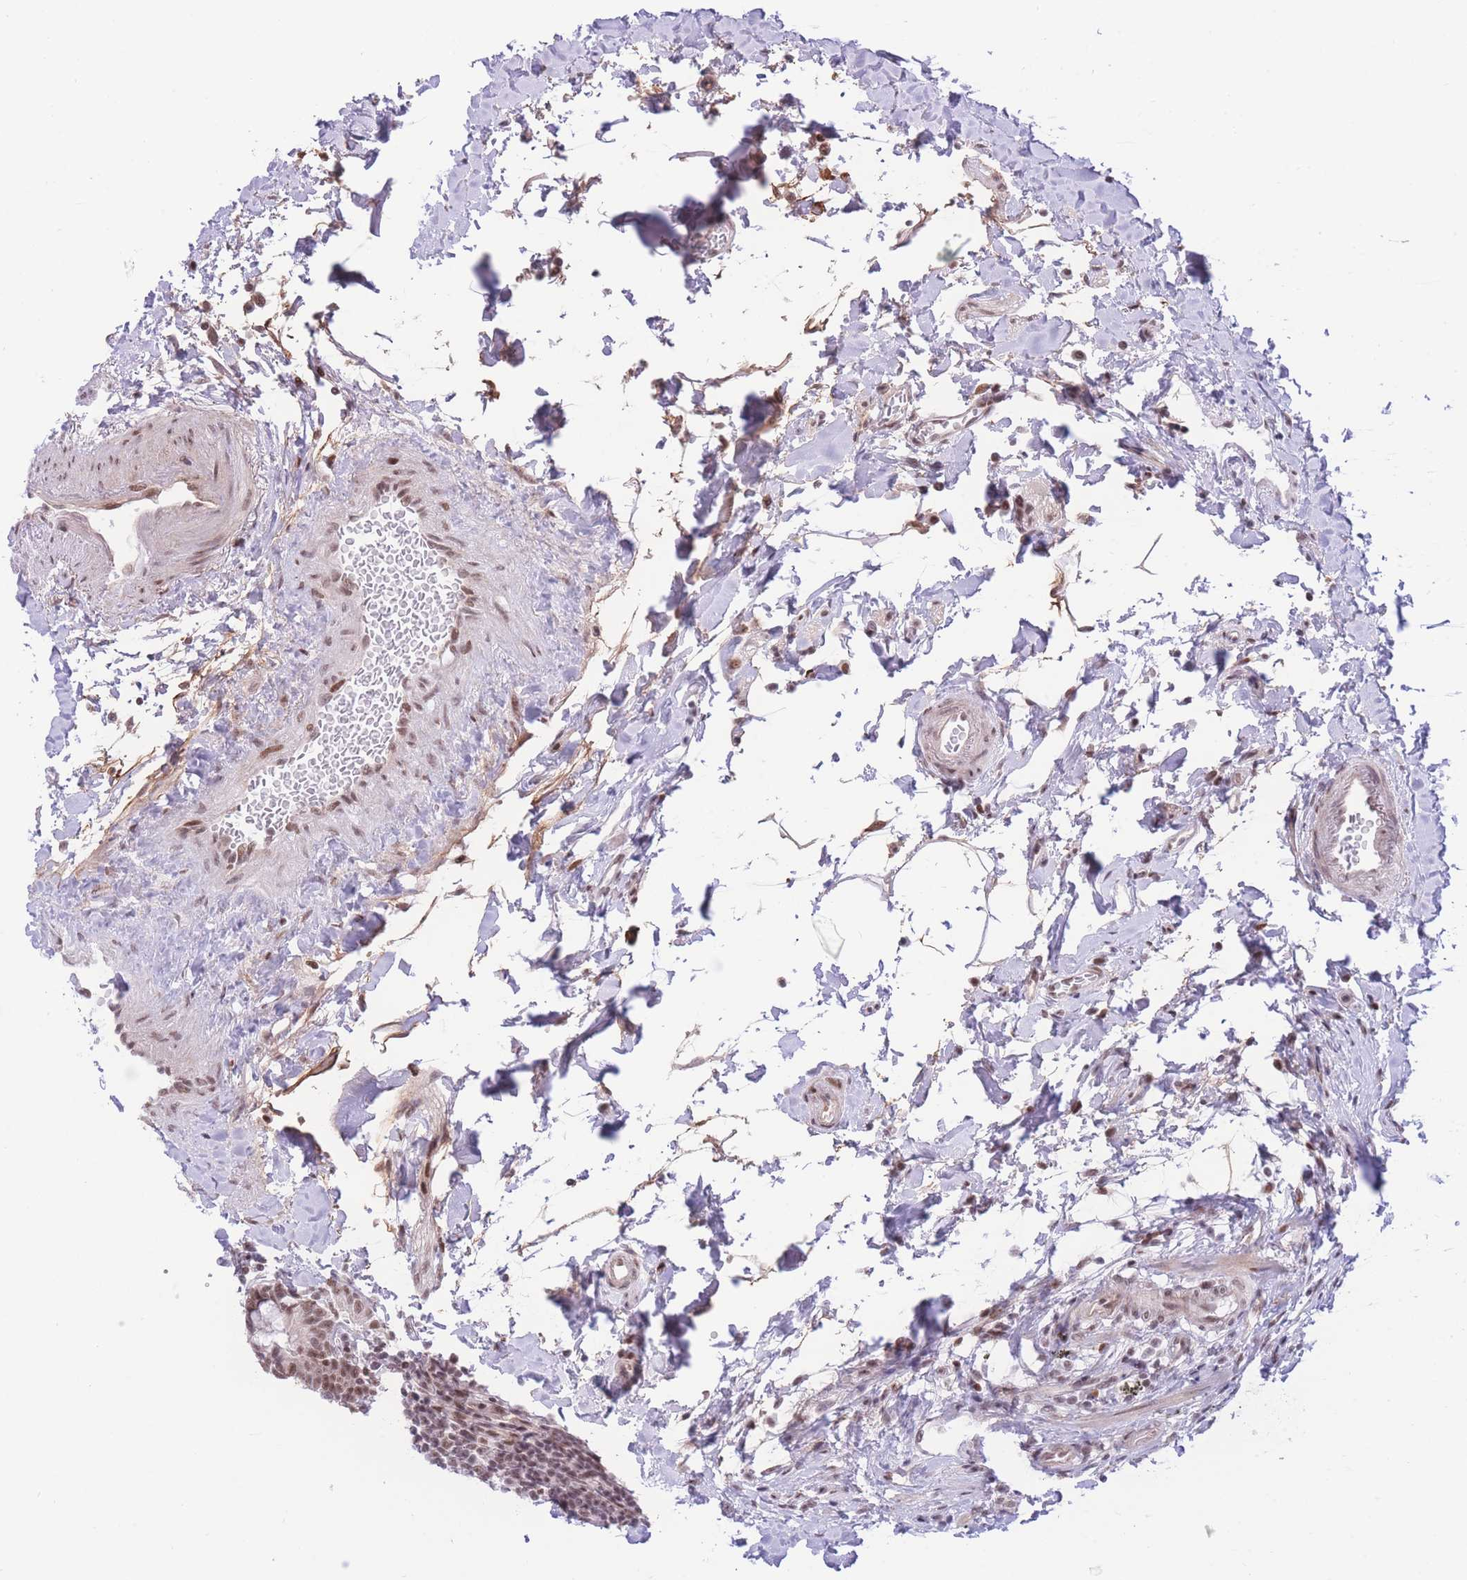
{"staining": {"intensity": "moderate", "quantity": ">75%", "location": "nuclear"}, "tissue": "small intestine", "cell_type": "Glandular cells", "image_type": "normal", "snomed": [{"axis": "morphology", "description": "Normal tissue, NOS"}, {"axis": "topography", "description": "Small intestine"}], "caption": "Glandular cells demonstrate medium levels of moderate nuclear staining in about >75% of cells in unremarkable human small intestine.", "gene": "PCIF1", "patient": {"sex": "female", "age": 84}}